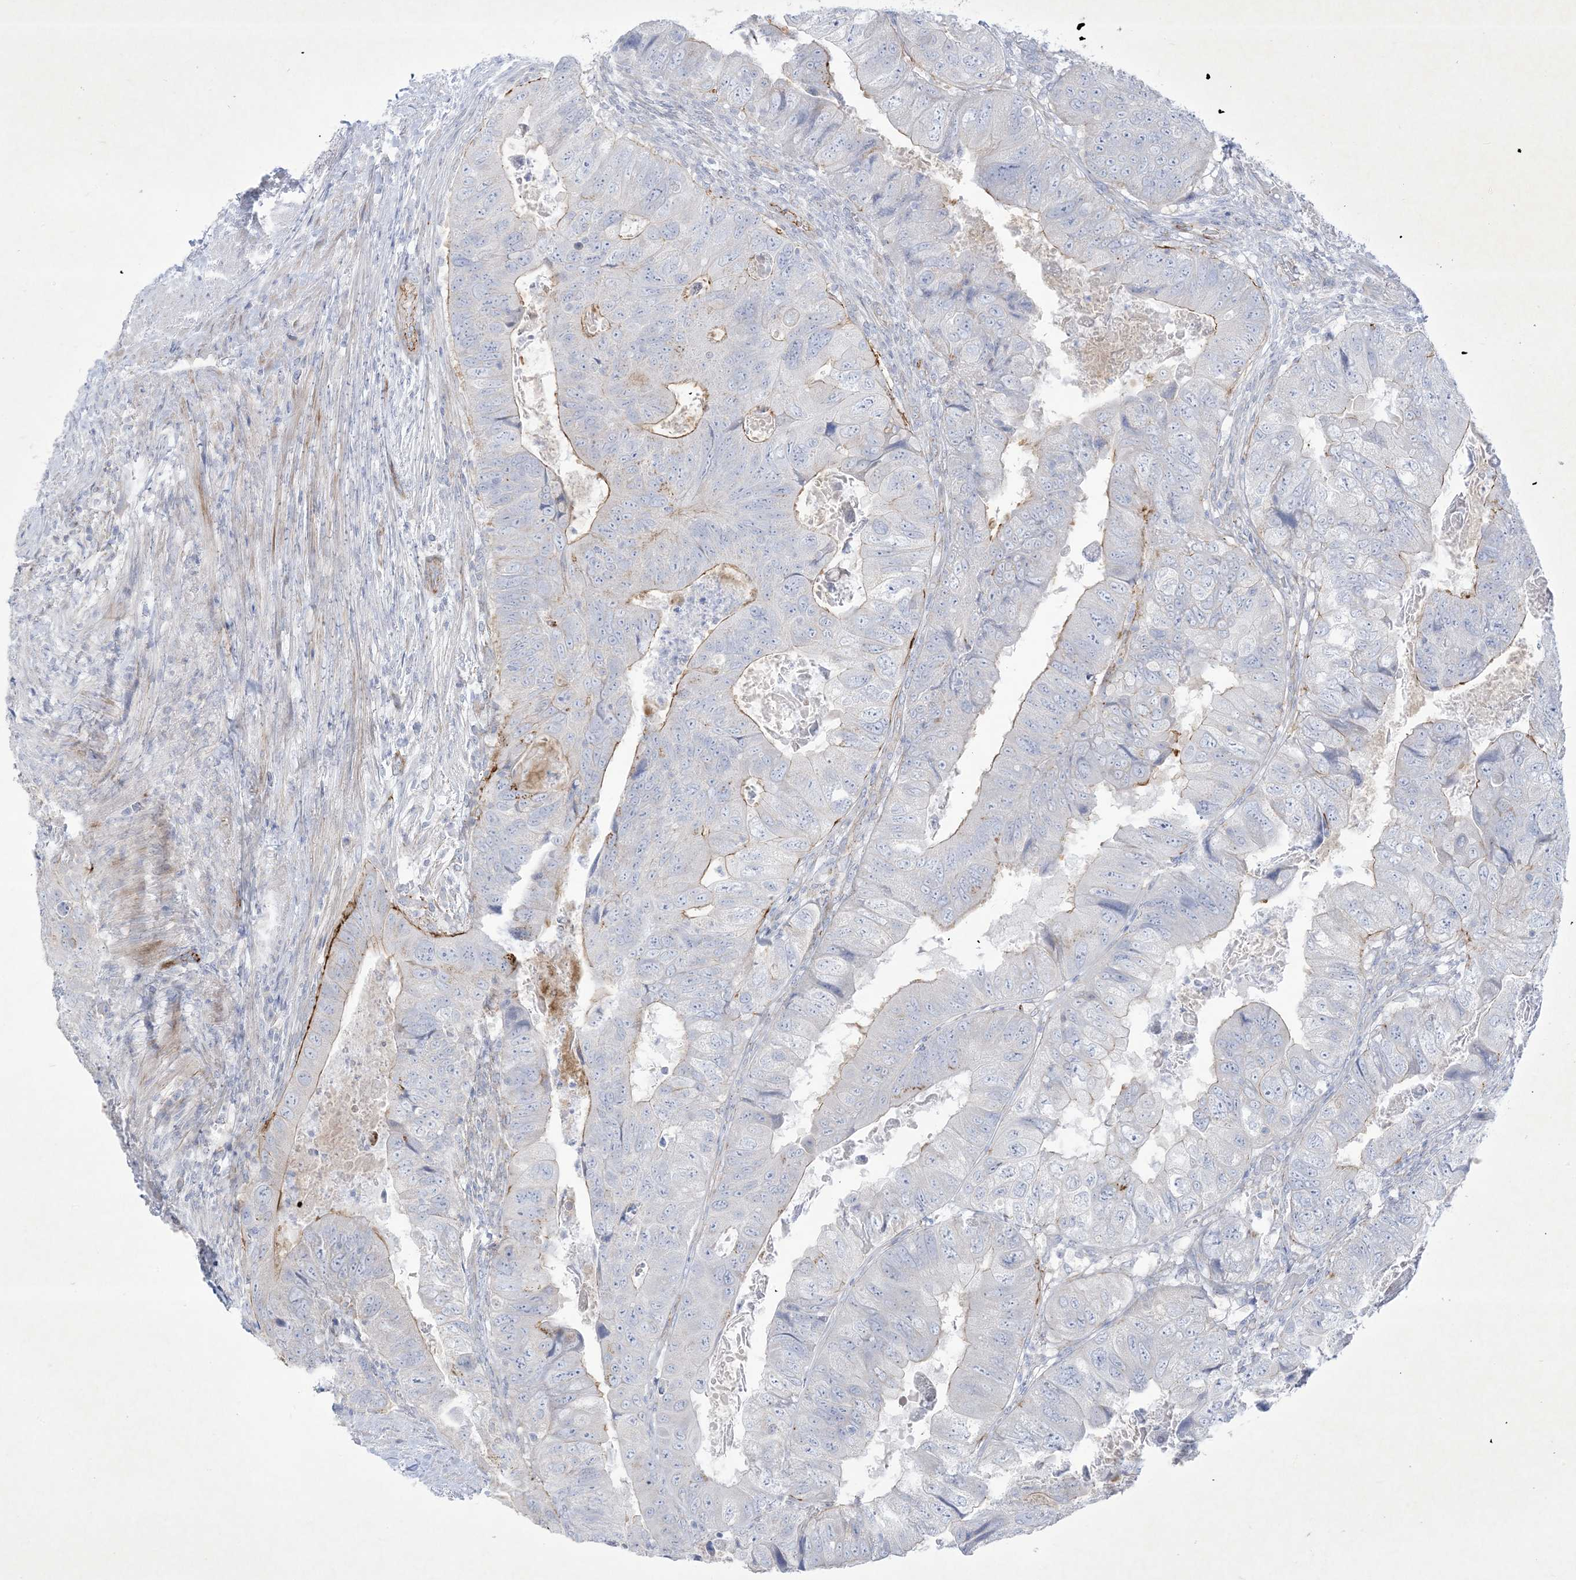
{"staining": {"intensity": "moderate", "quantity": "<25%", "location": "cytoplasmic/membranous"}, "tissue": "colorectal cancer", "cell_type": "Tumor cells", "image_type": "cancer", "snomed": [{"axis": "morphology", "description": "Adenocarcinoma, NOS"}, {"axis": "topography", "description": "Rectum"}], "caption": "Colorectal cancer stained for a protein (brown) displays moderate cytoplasmic/membranous positive positivity in approximately <25% of tumor cells.", "gene": "B3GNT7", "patient": {"sex": "male", "age": 63}}